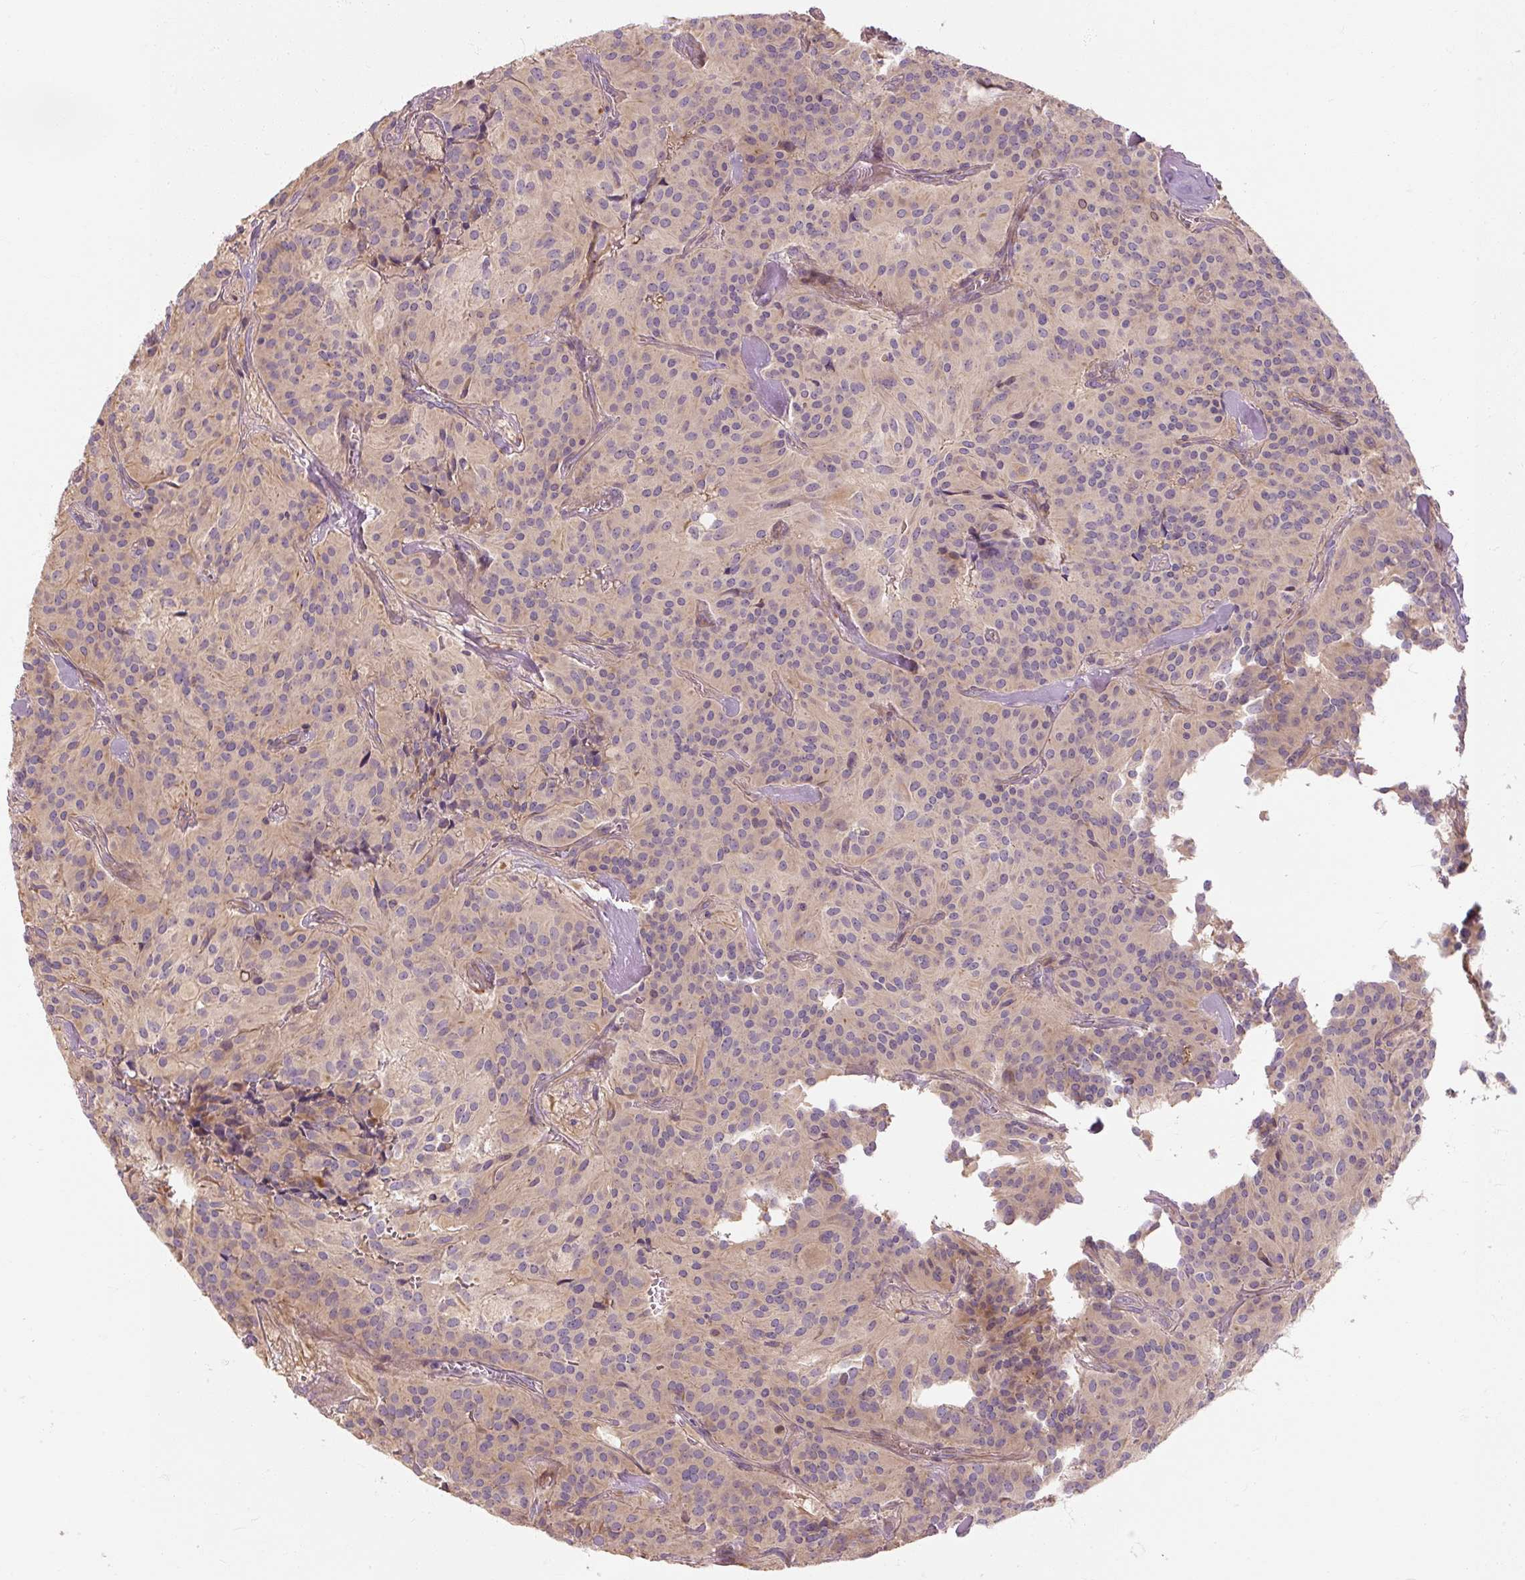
{"staining": {"intensity": "moderate", "quantity": "25%-75%", "location": "cytoplasmic/membranous"}, "tissue": "glioma", "cell_type": "Tumor cells", "image_type": "cancer", "snomed": [{"axis": "morphology", "description": "Glioma, malignant, Low grade"}, {"axis": "topography", "description": "Brain"}], "caption": "This is a photomicrograph of IHC staining of glioma, which shows moderate staining in the cytoplasmic/membranous of tumor cells.", "gene": "RB1CC1", "patient": {"sex": "male", "age": 42}}